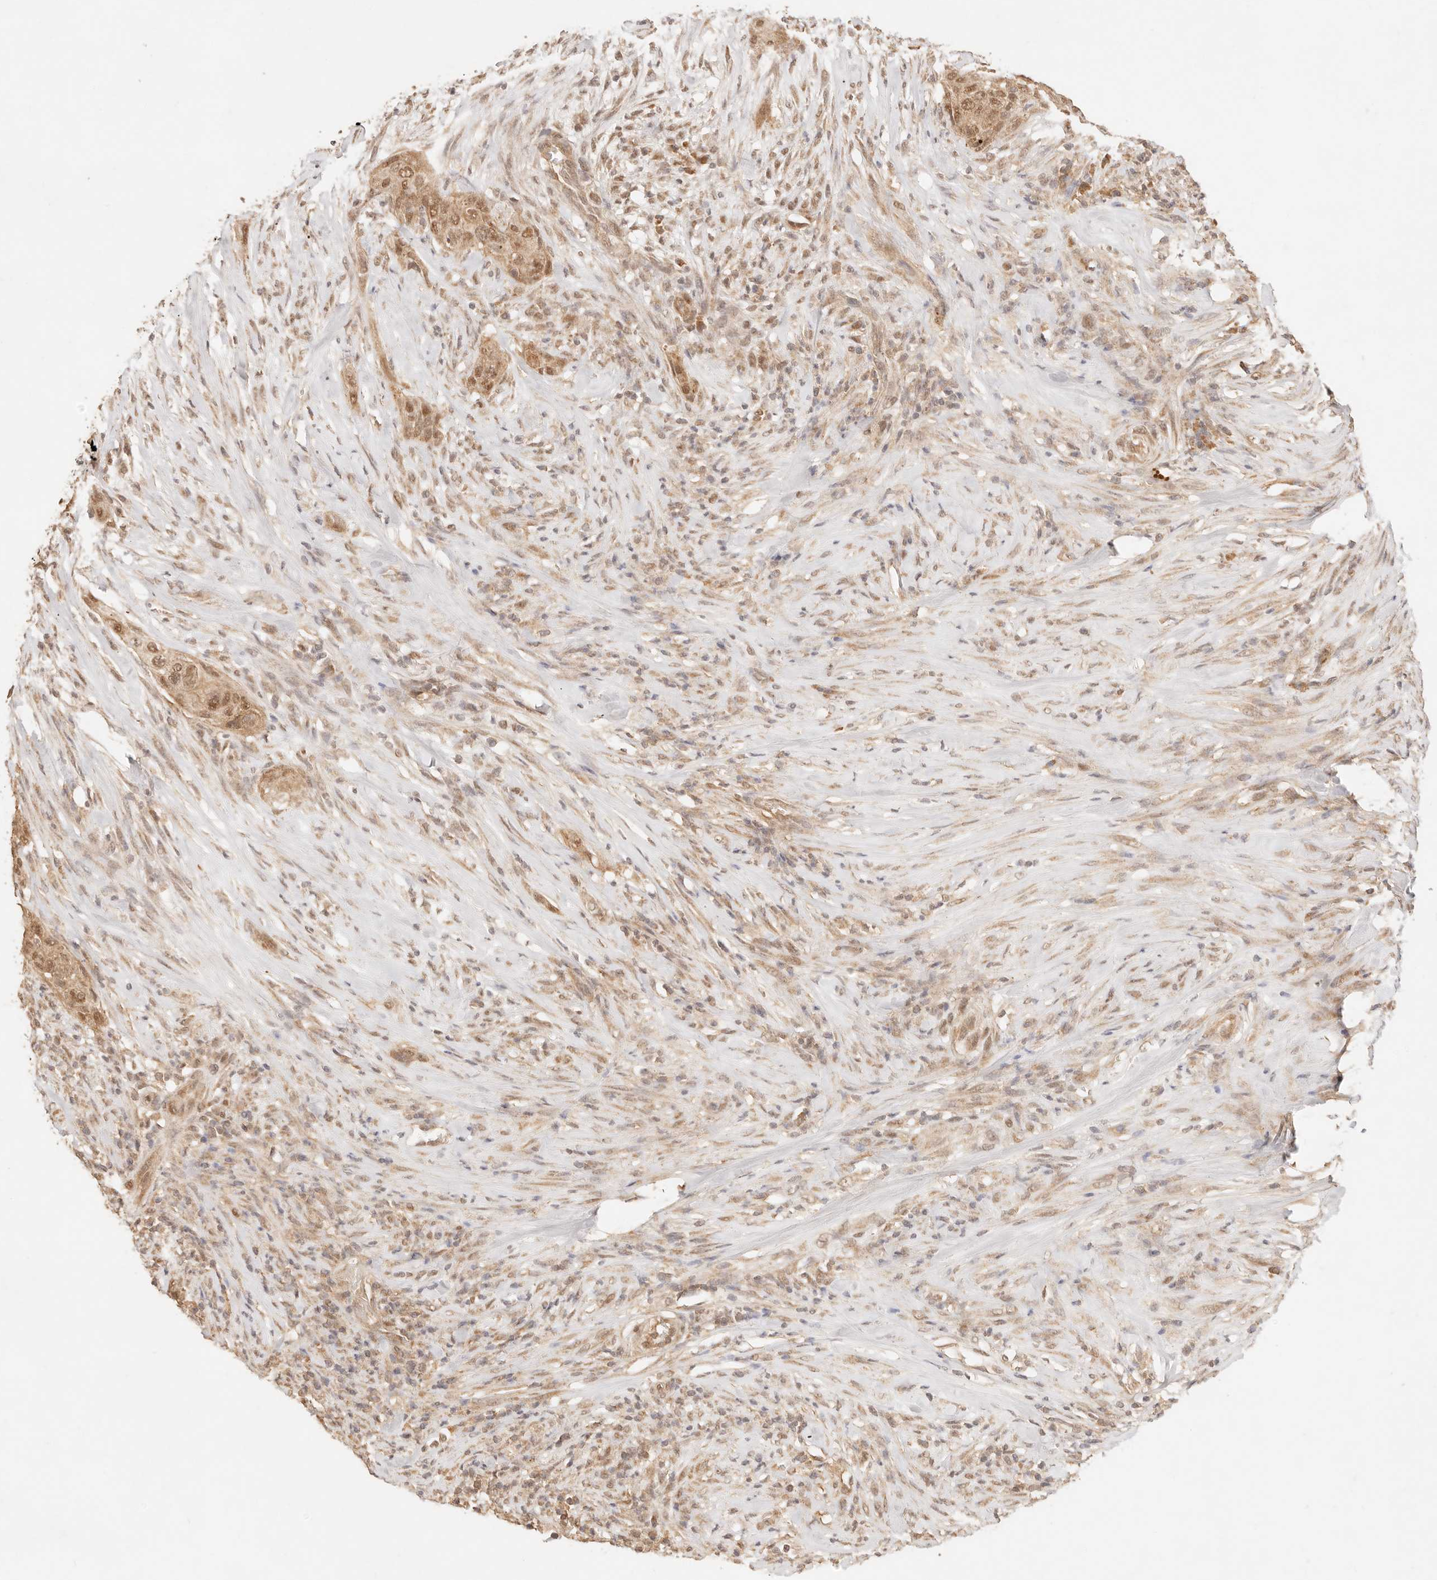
{"staining": {"intensity": "moderate", "quantity": ">75%", "location": "cytoplasmic/membranous,nuclear"}, "tissue": "urothelial cancer", "cell_type": "Tumor cells", "image_type": "cancer", "snomed": [{"axis": "morphology", "description": "Urothelial carcinoma, High grade"}, {"axis": "topography", "description": "Urinary bladder"}], "caption": "This histopathology image reveals immunohistochemistry (IHC) staining of urothelial cancer, with medium moderate cytoplasmic/membranous and nuclear positivity in approximately >75% of tumor cells.", "gene": "TRIM11", "patient": {"sex": "male", "age": 35}}